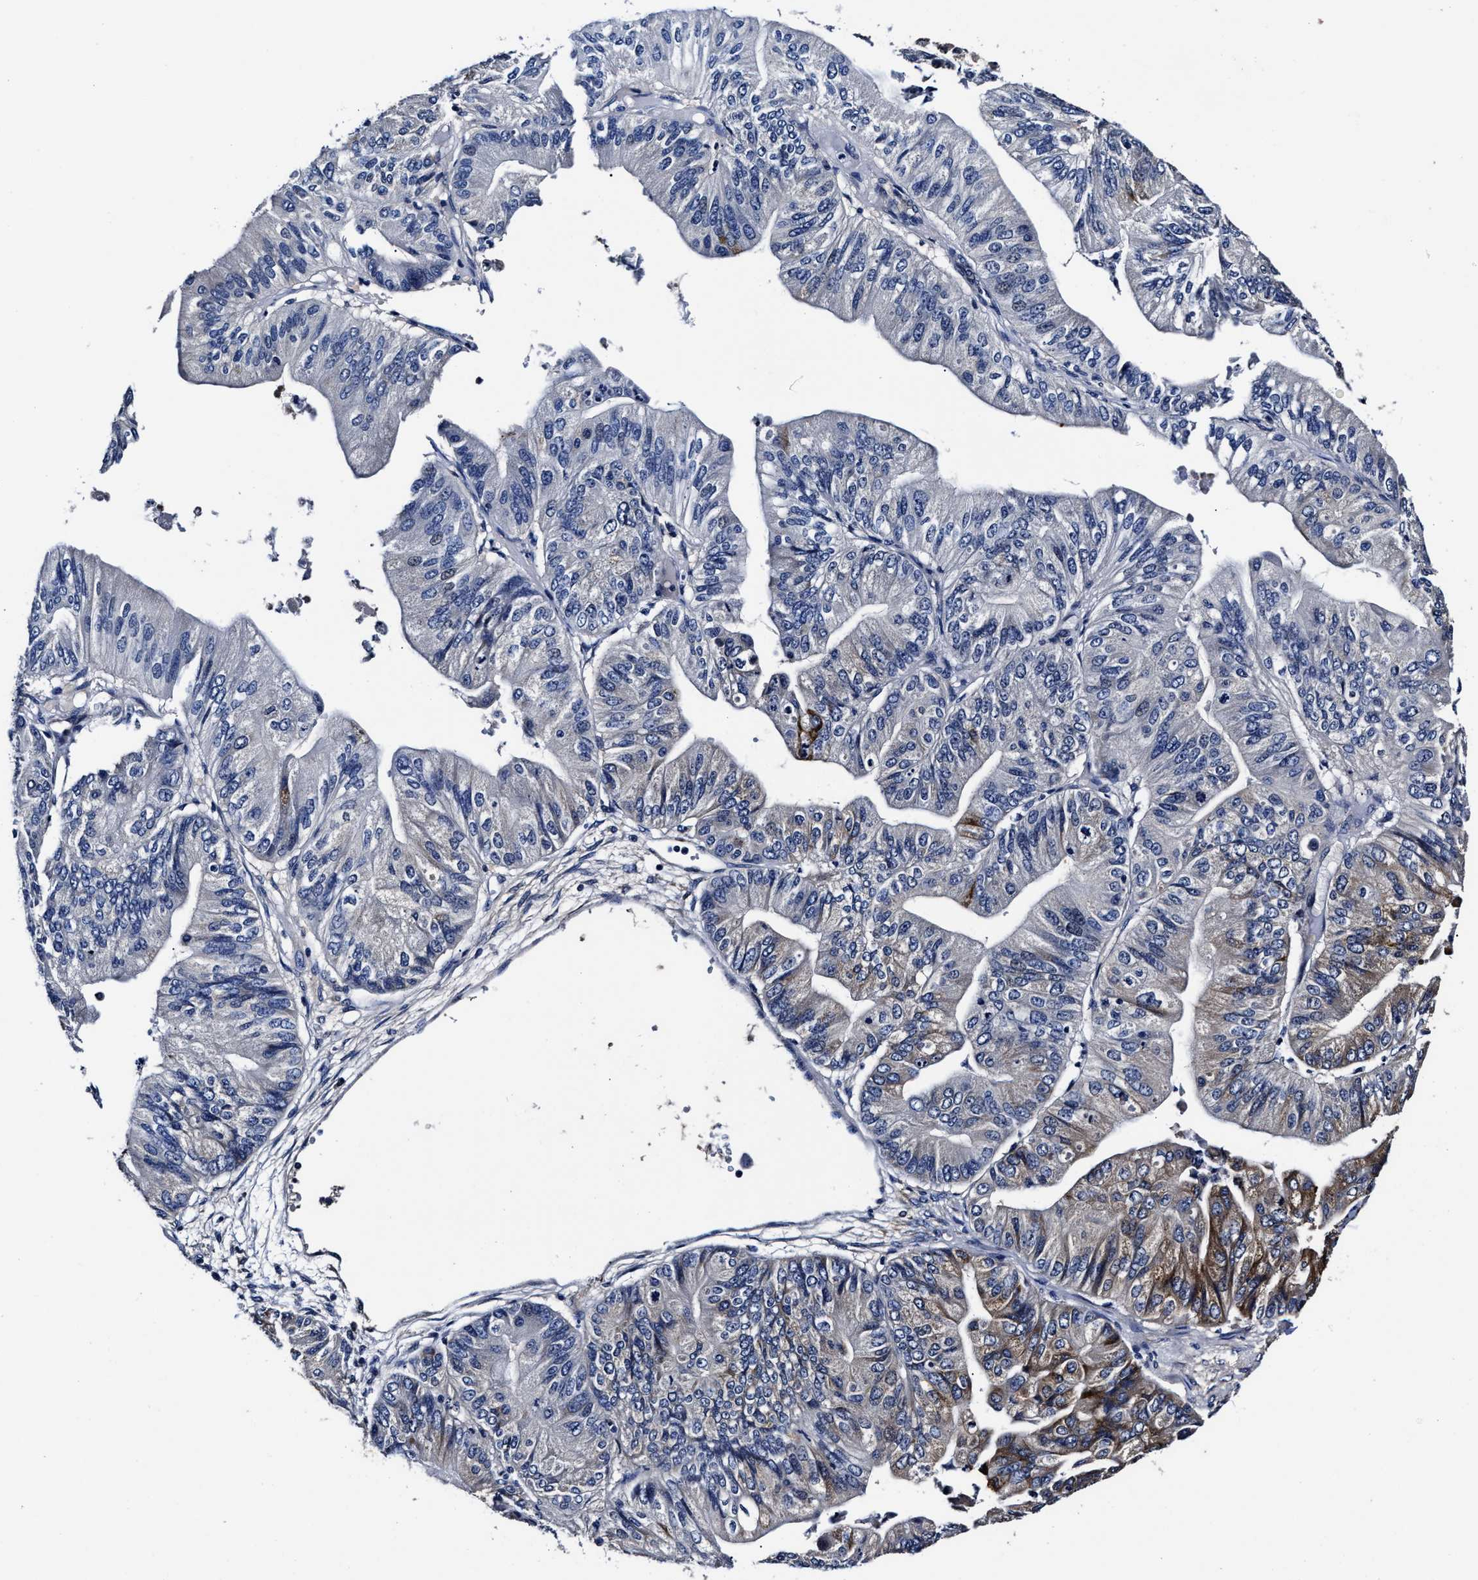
{"staining": {"intensity": "moderate", "quantity": "<25%", "location": "cytoplasmic/membranous"}, "tissue": "ovarian cancer", "cell_type": "Tumor cells", "image_type": "cancer", "snomed": [{"axis": "morphology", "description": "Cystadenocarcinoma, mucinous, NOS"}, {"axis": "topography", "description": "Ovary"}], "caption": "DAB (3,3'-diaminobenzidine) immunohistochemical staining of human ovarian cancer demonstrates moderate cytoplasmic/membranous protein positivity in about <25% of tumor cells.", "gene": "OLFML2A", "patient": {"sex": "female", "age": 61}}